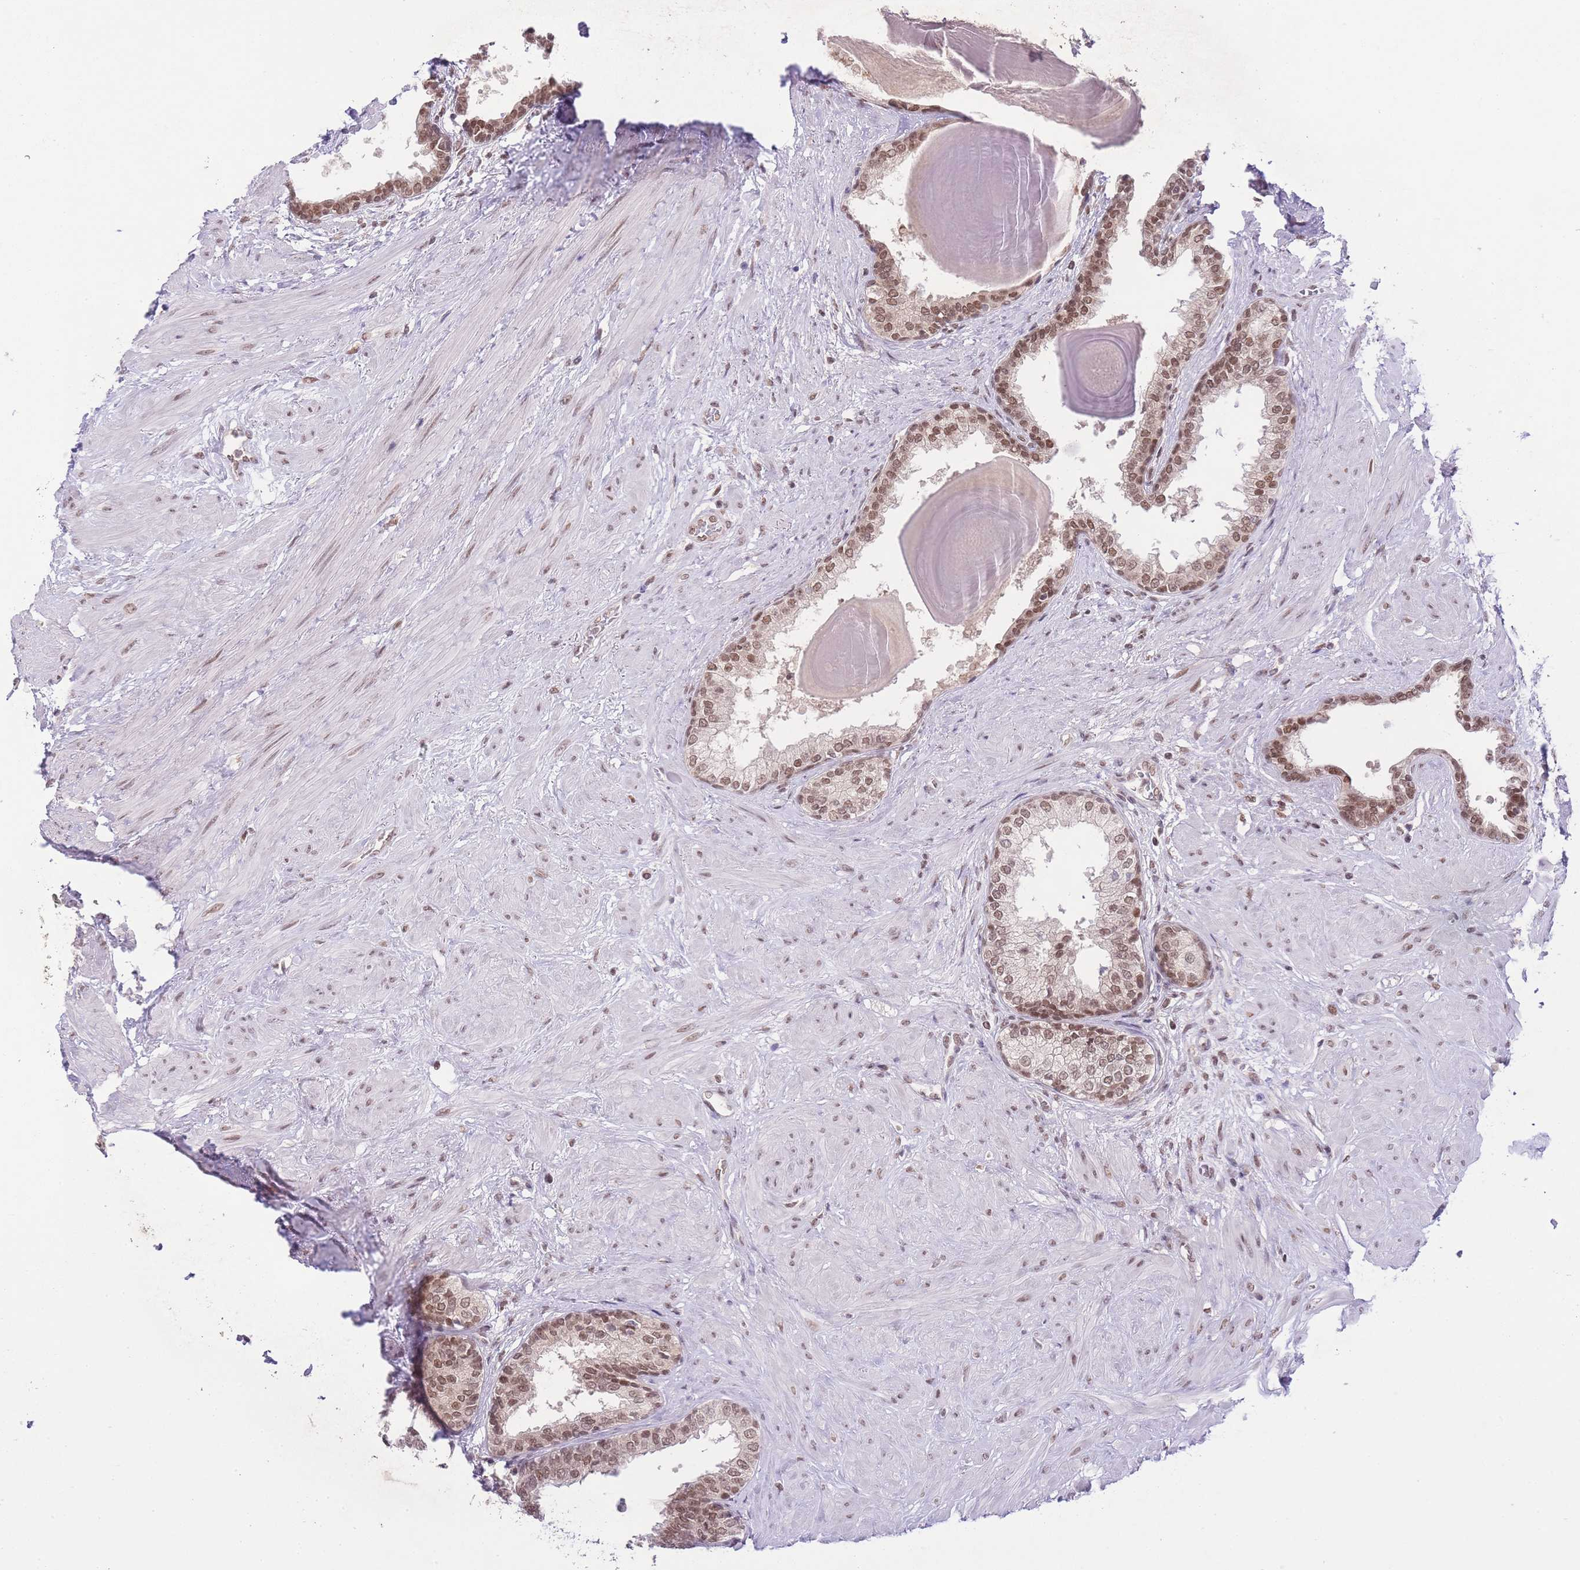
{"staining": {"intensity": "moderate", "quantity": "25%-75%", "location": "nuclear"}, "tissue": "prostate", "cell_type": "Glandular cells", "image_type": "normal", "snomed": [{"axis": "morphology", "description": "Normal tissue, NOS"}, {"axis": "topography", "description": "Prostate"}], "caption": "High-power microscopy captured an immunohistochemistry (IHC) photomicrograph of unremarkable prostate, revealing moderate nuclear expression in about 25%-75% of glandular cells.", "gene": "TMED3", "patient": {"sex": "male", "age": 48}}